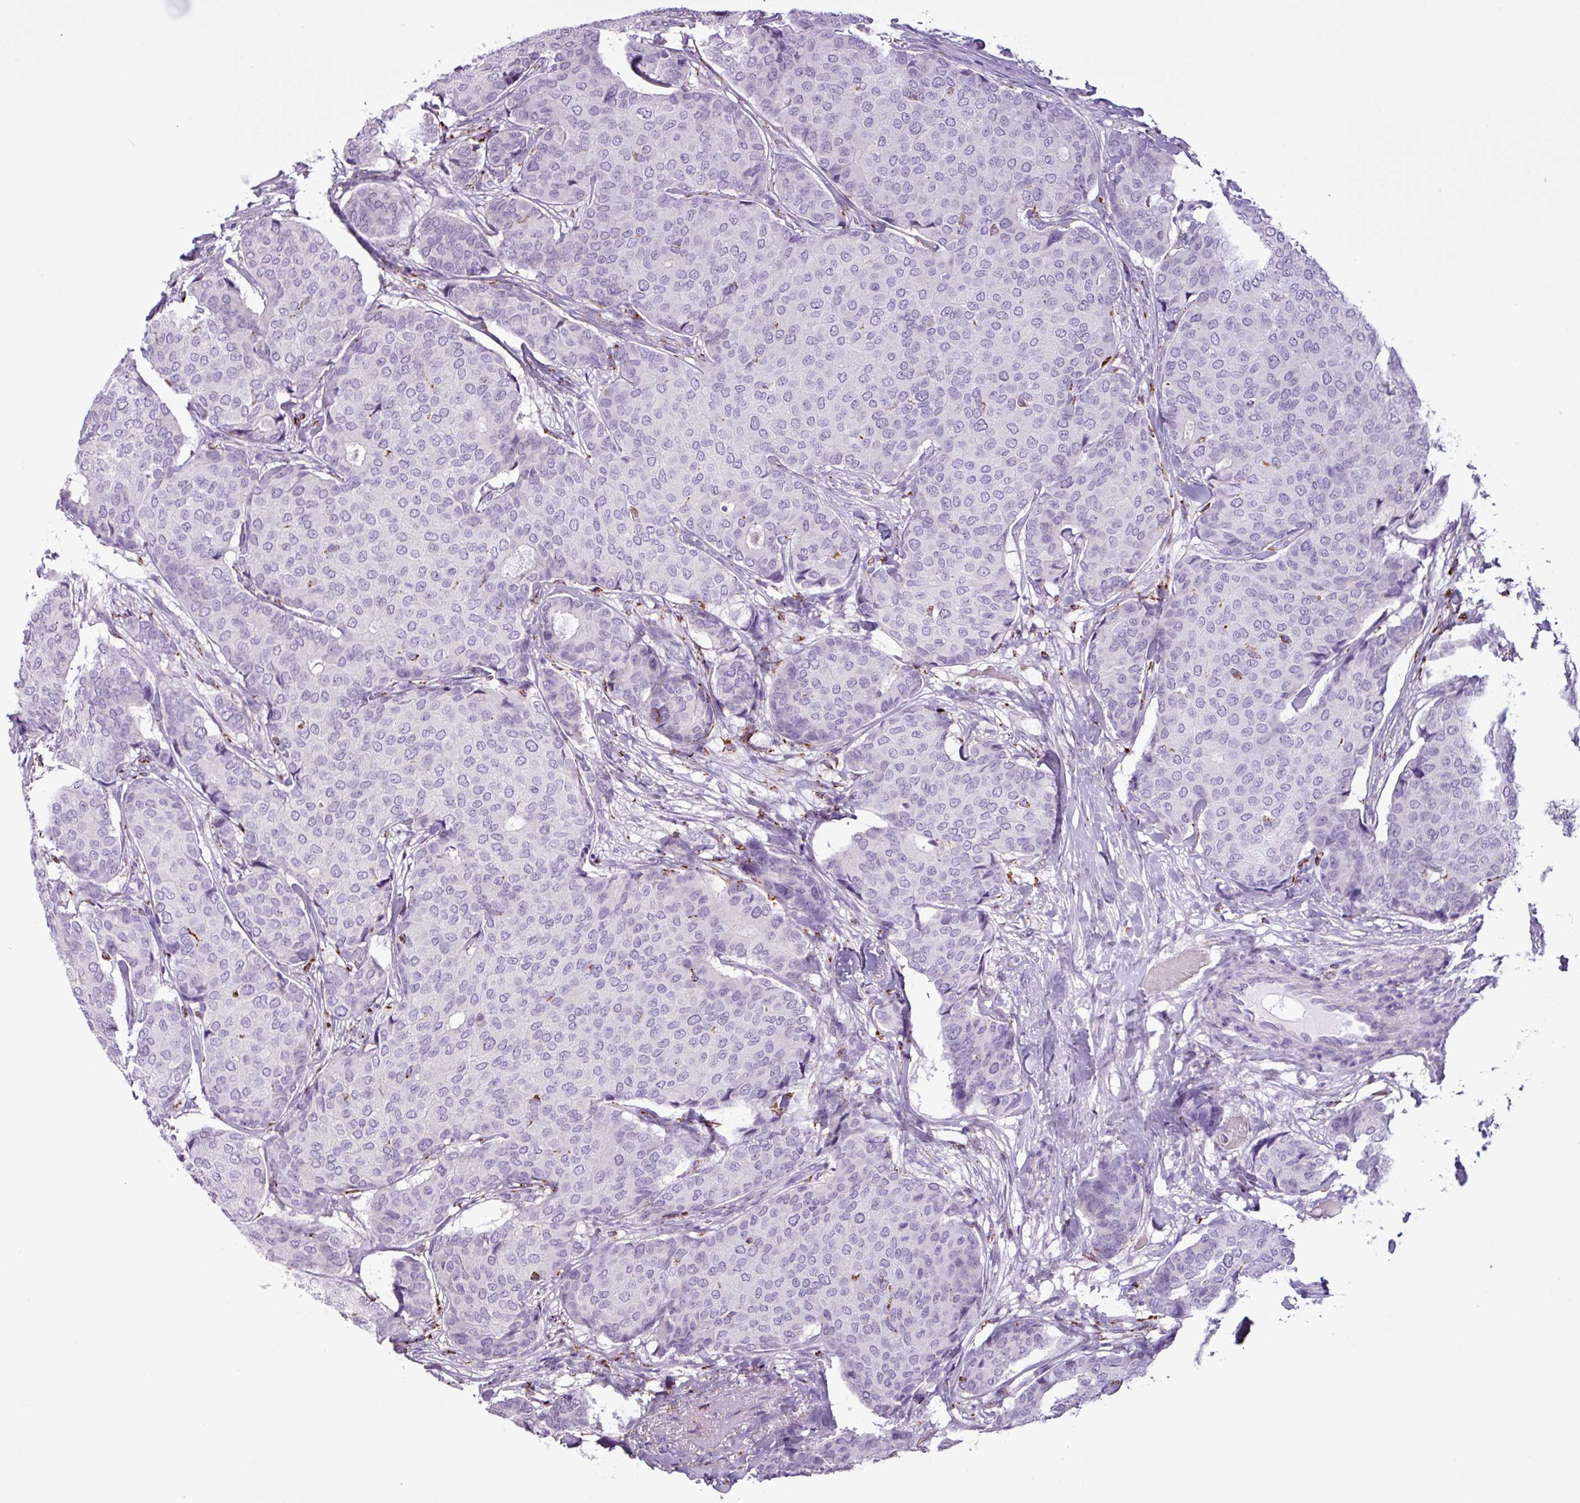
{"staining": {"intensity": "negative", "quantity": "none", "location": "none"}, "tissue": "breast cancer", "cell_type": "Tumor cells", "image_type": "cancer", "snomed": [{"axis": "morphology", "description": "Duct carcinoma"}, {"axis": "topography", "description": "Breast"}], "caption": "Protein analysis of breast cancer shows no significant staining in tumor cells.", "gene": "ZNF667", "patient": {"sex": "female", "age": 75}}